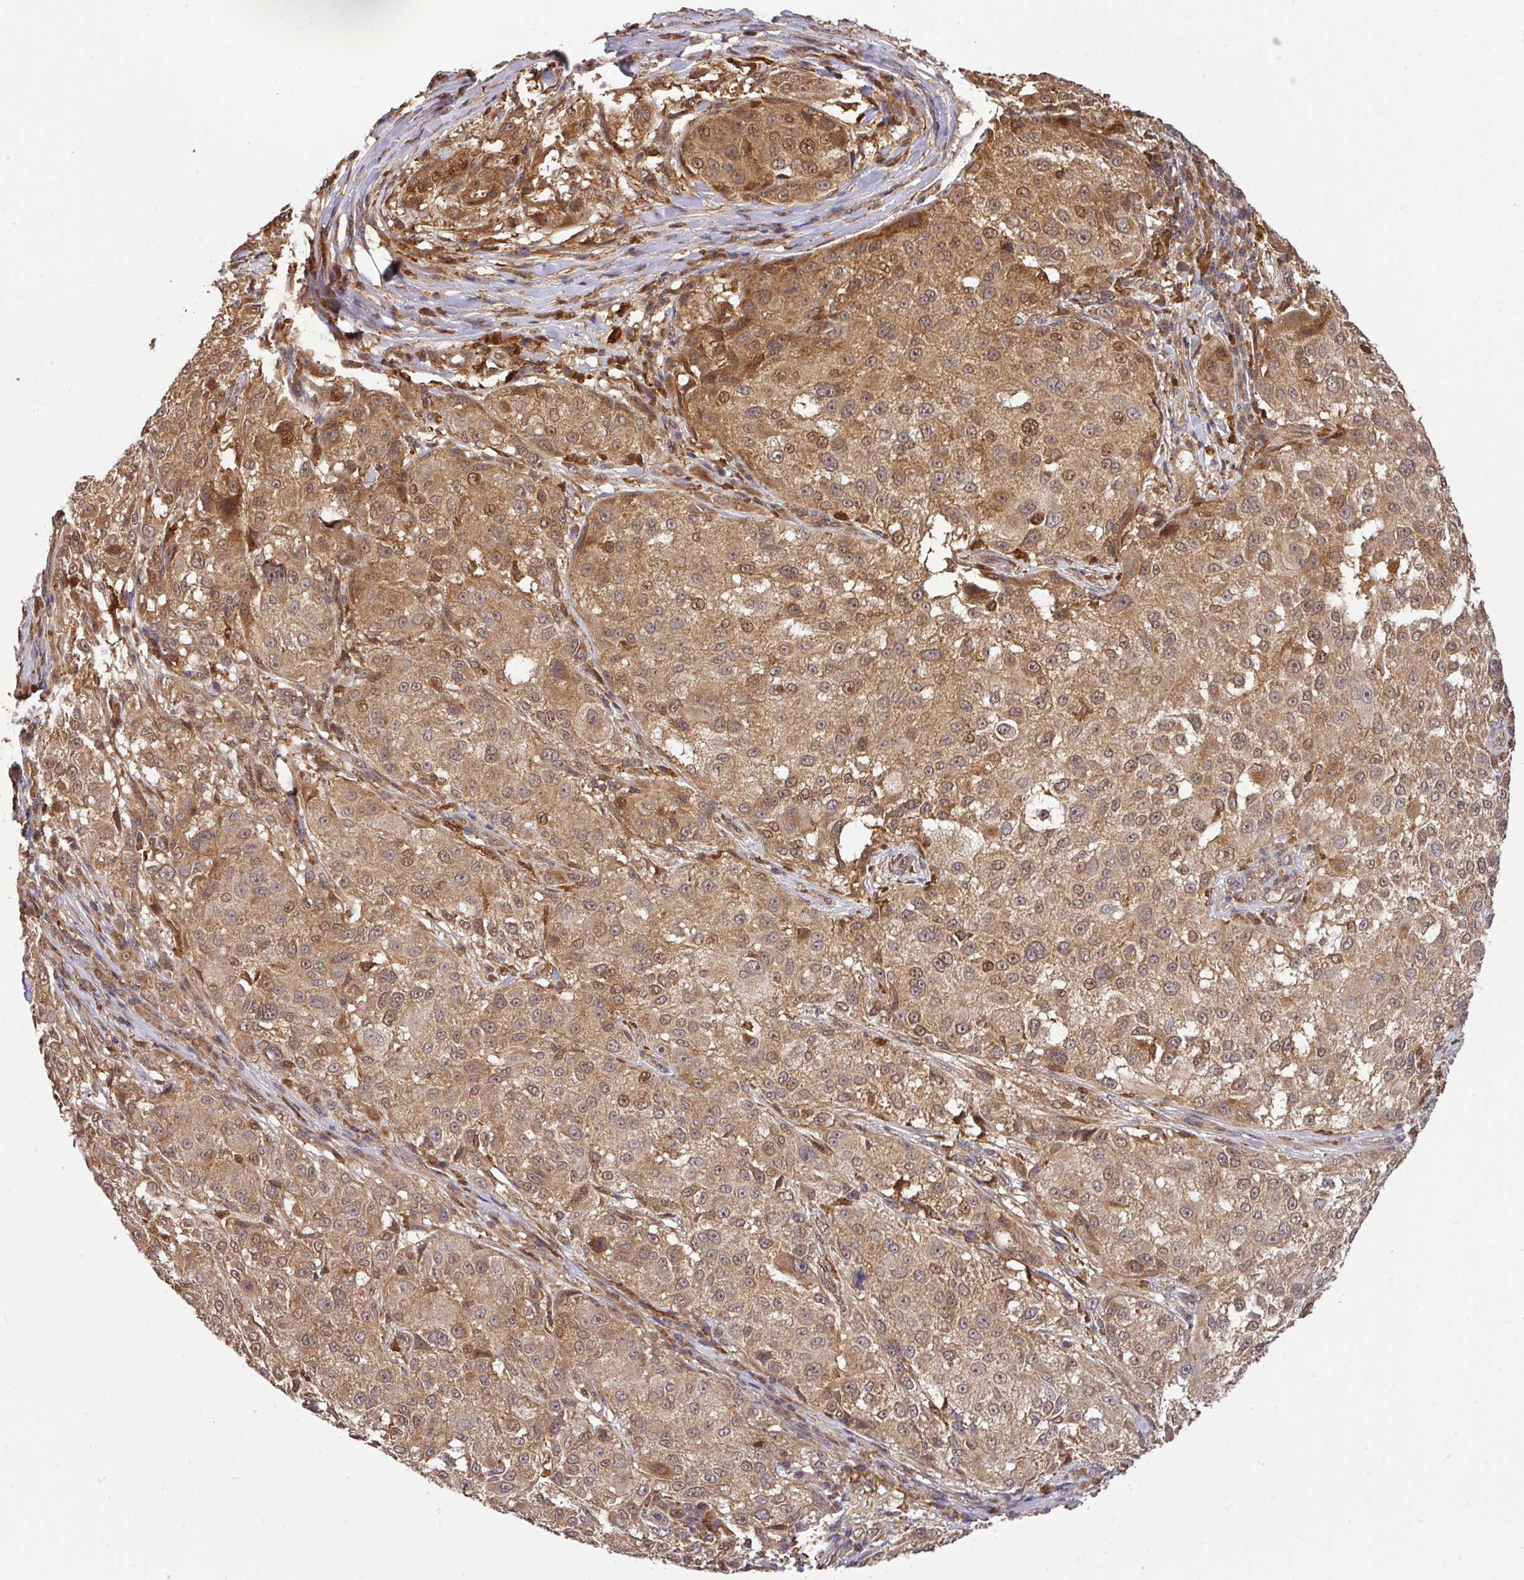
{"staining": {"intensity": "moderate", "quantity": ">75%", "location": "cytoplasmic/membranous,nuclear"}, "tissue": "melanoma", "cell_type": "Tumor cells", "image_type": "cancer", "snomed": [{"axis": "morphology", "description": "Necrosis, NOS"}, {"axis": "morphology", "description": "Malignant melanoma, NOS"}, {"axis": "topography", "description": "Skin"}], "caption": "Protein staining of malignant melanoma tissue displays moderate cytoplasmic/membranous and nuclear staining in approximately >75% of tumor cells.", "gene": "ARPIN", "patient": {"sex": "female", "age": 87}}